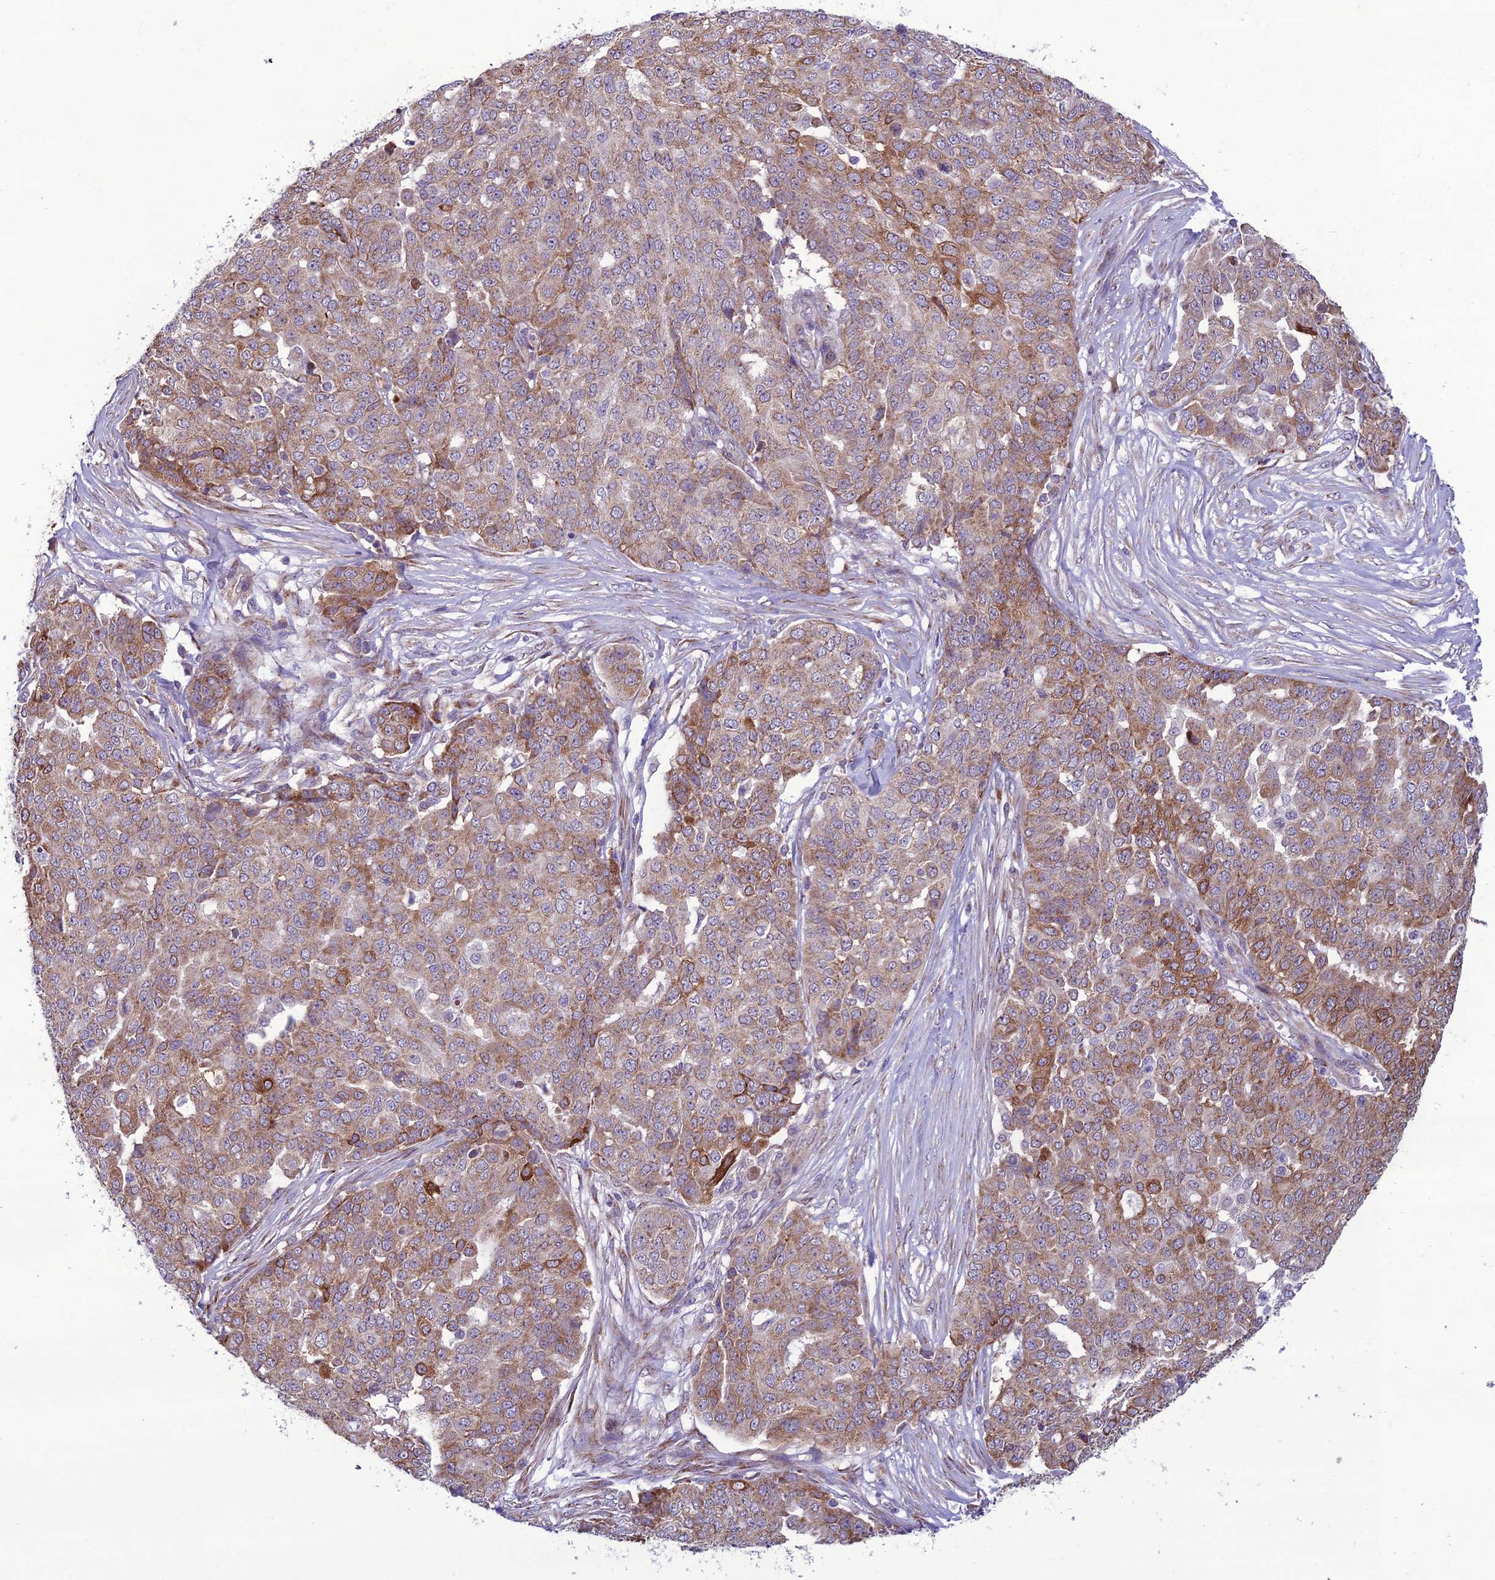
{"staining": {"intensity": "moderate", "quantity": ">75%", "location": "cytoplasmic/membranous"}, "tissue": "ovarian cancer", "cell_type": "Tumor cells", "image_type": "cancer", "snomed": [{"axis": "morphology", "description": "Cystadenocarcinoma, serous, NOS"}, {"axis": "topography", "description": "Soft tissue"}, {"axis": "topography", "description": "Ovary"}], "caption": "Tumor cells display moderate cytoplasmic/membranous positivity in about >75% of cells in ovarian cancer.", "gene": "NODAL", "patient": {"sex": "female", "age": 57}}